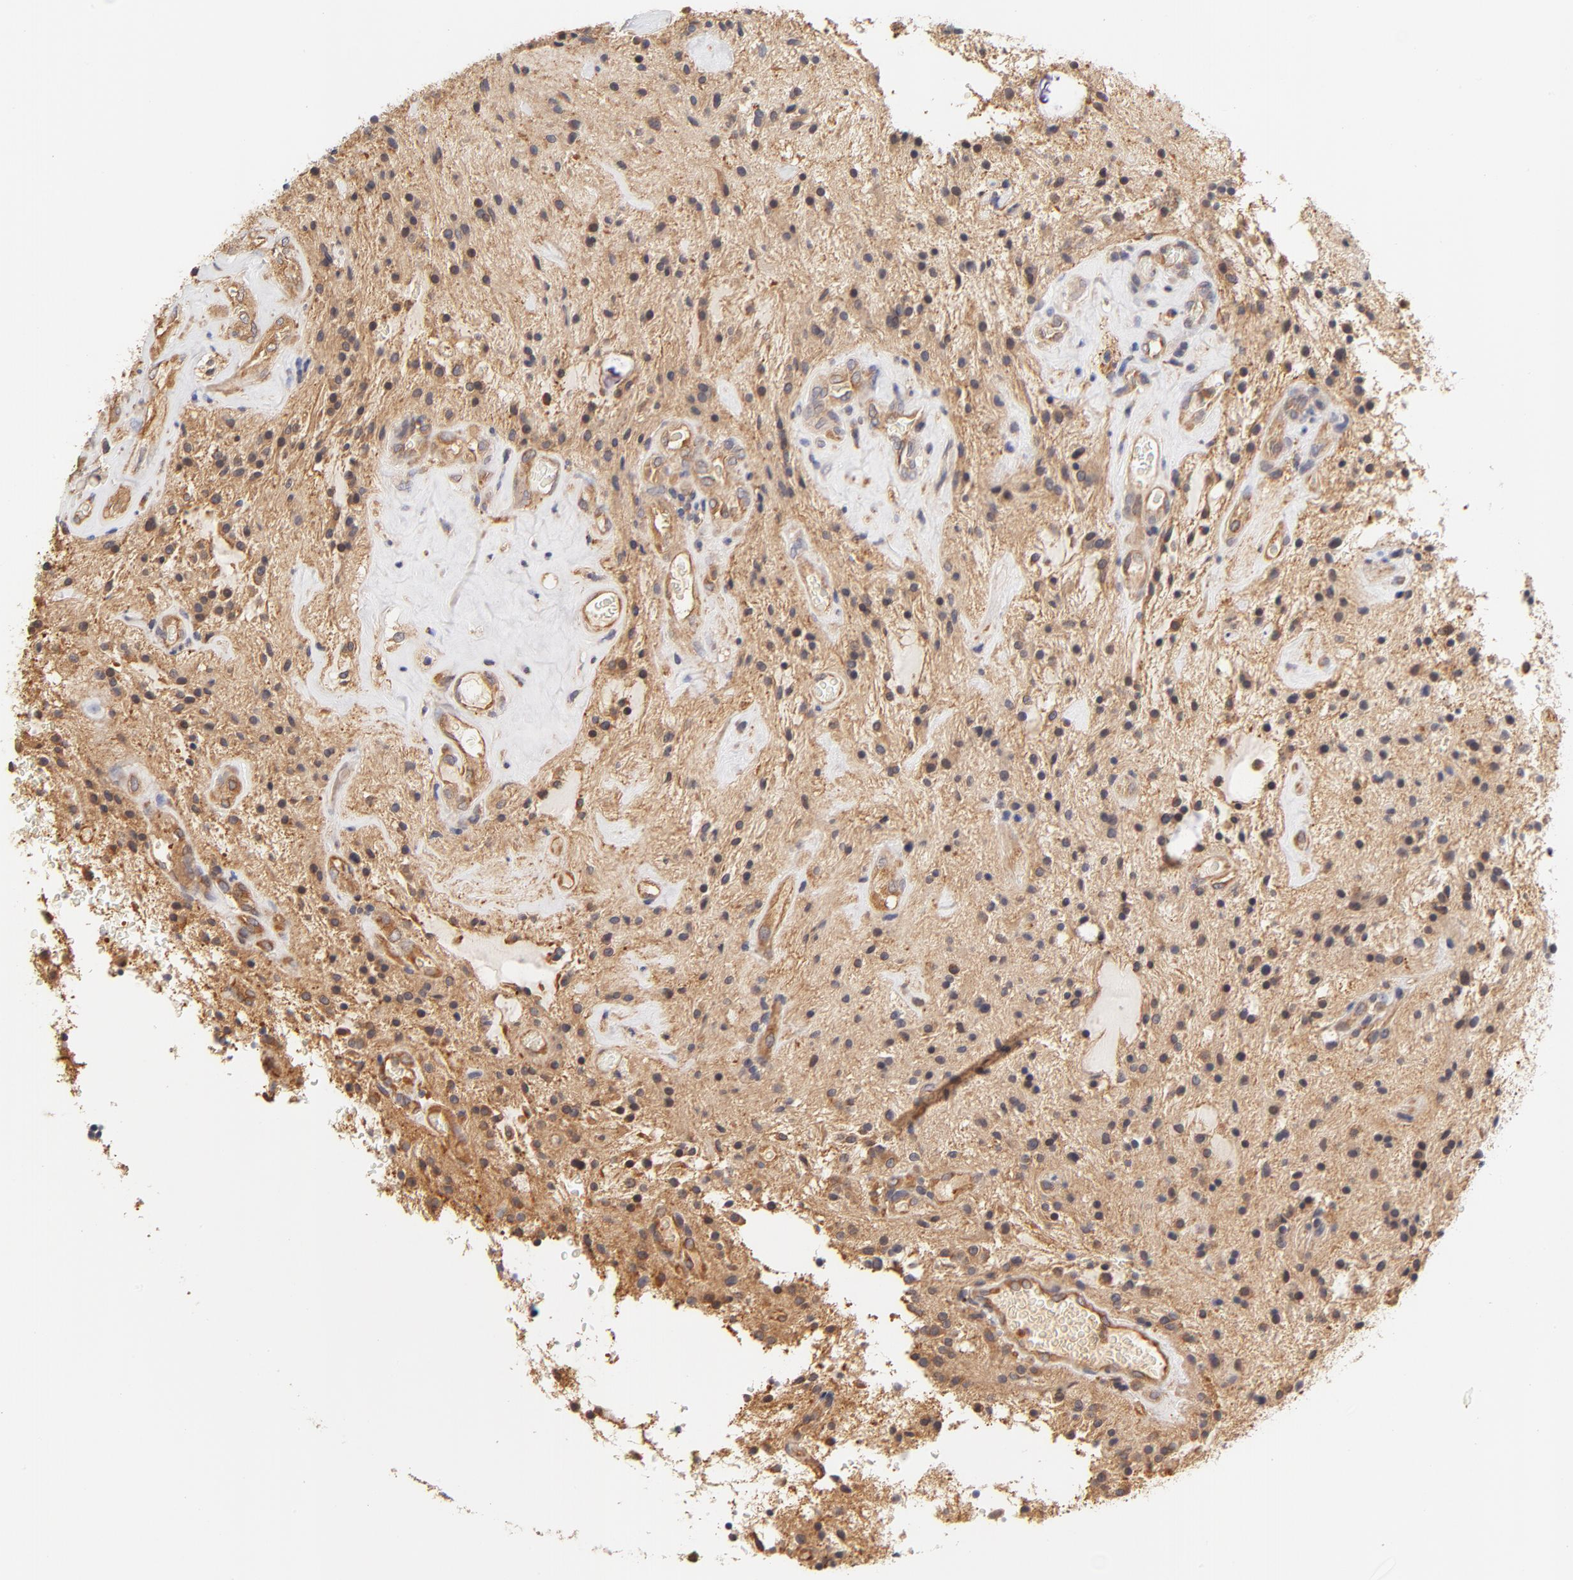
{"staining": {"intensity": "moderate", "quantity": "25%-75%", "location": "cytoplasmic/membranous"}, "tissue": "glioma", "cell_type": "Tumor cells", "image_type": "cancer", "snomed": [{"axis": "morphology", "description": "Glioma, malignant, NOS"}, {"axis": "topography", "description": "Cerebellum"}], "caption": "About 25%-75% of tumor cells in human malignant glioma reveal moderate cytoplasmic/membranous protein expression as visualized by brown immunohistochemical staining.", "gene": "FCMR", "patient": {"sex": "female", "age": 10}}